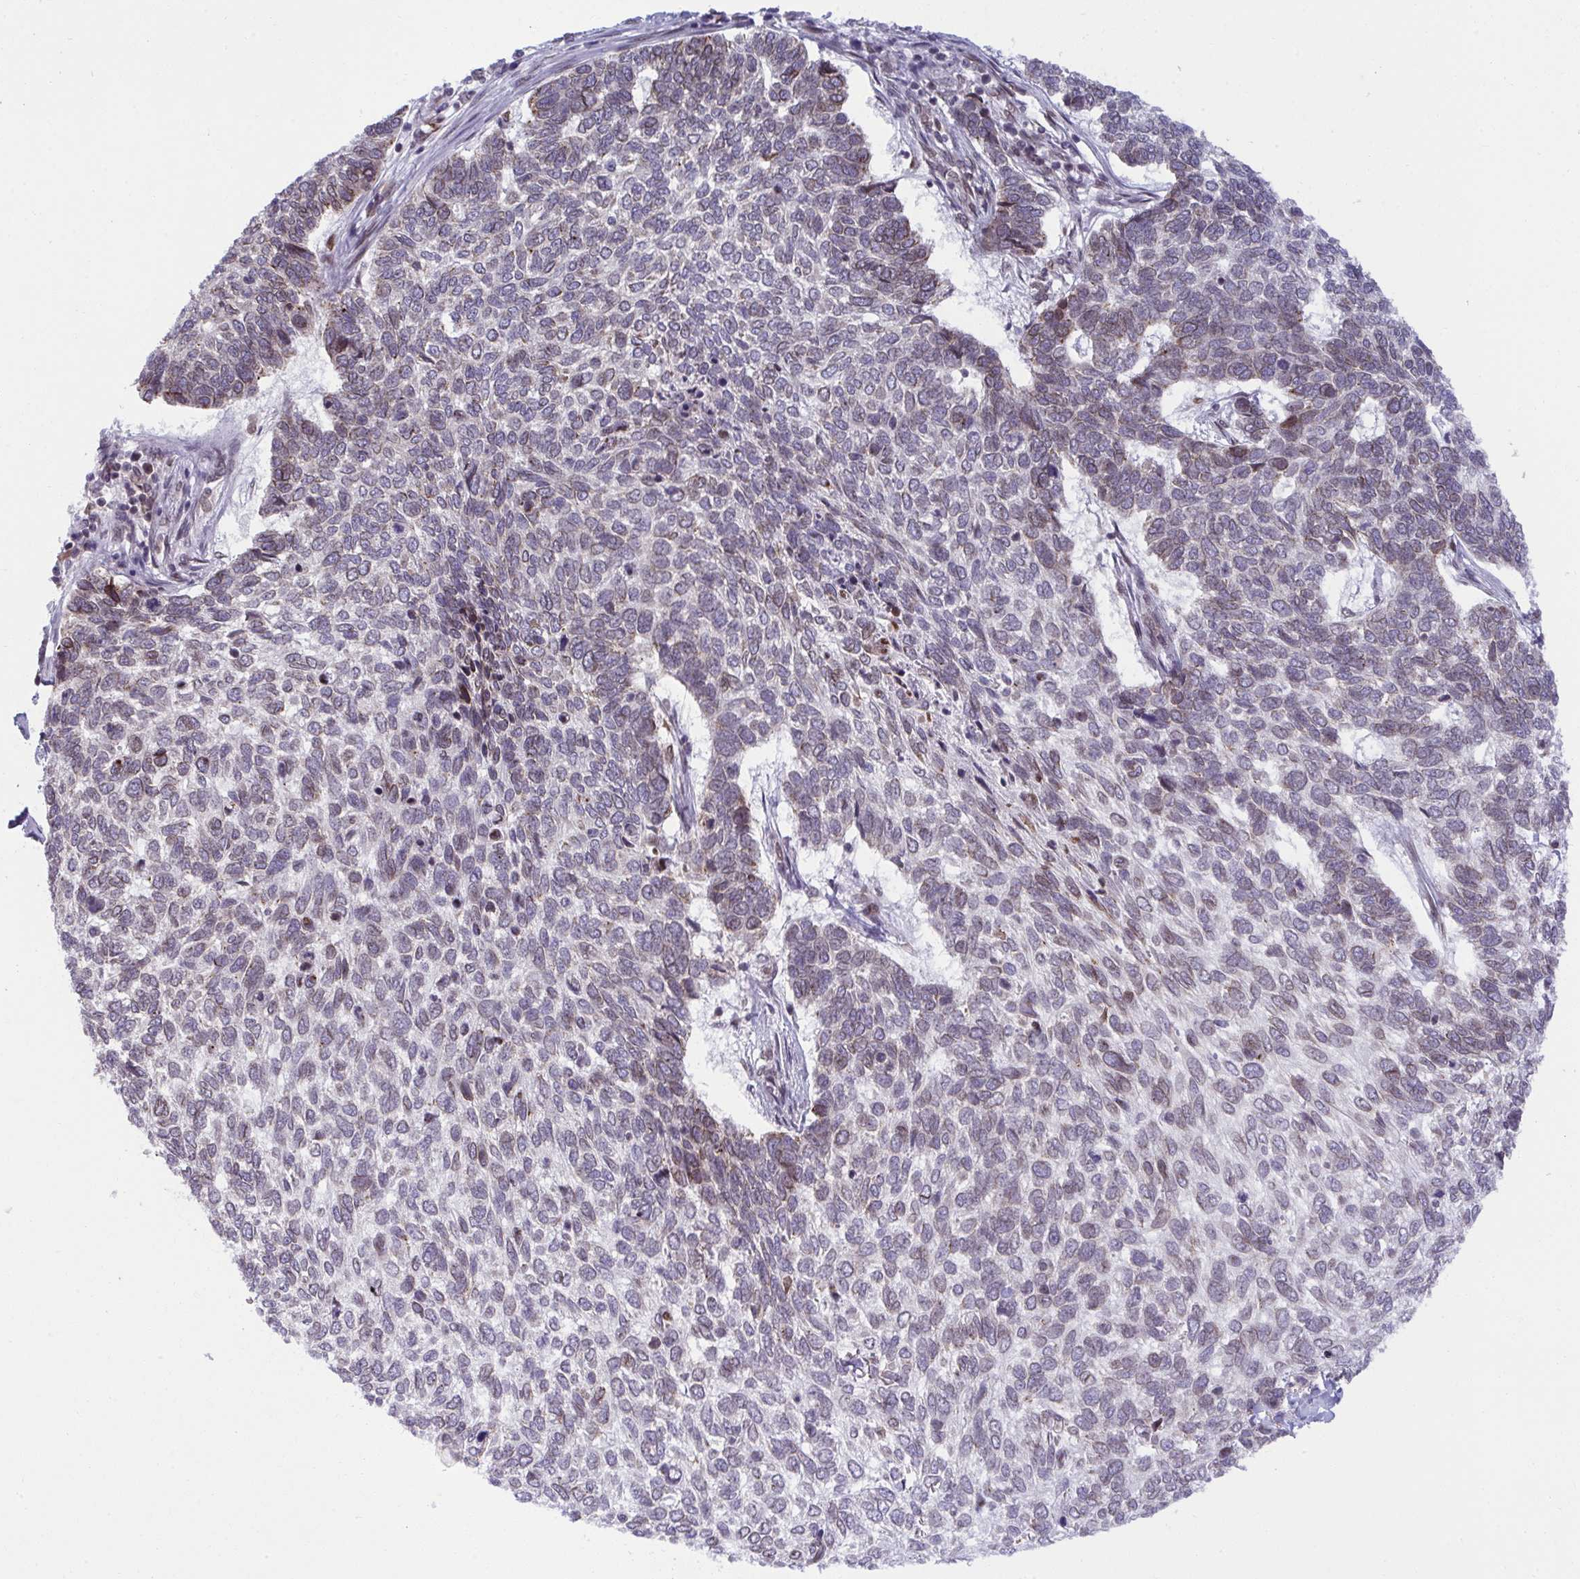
{"staining": {"intensity": "moderate", "quantity": "25%-75%", "location": "cytoplasmic/membranous,nuclear"}, "tissue": "skin cancer", "cell_type": "Tumor cells", "image_type": "cancer", "snomed": [{"axis": "morphology", "description": "Basal cell carcinoma"}, {"axis": "topography", "description": "Skin"}], "caption": "Immunohistochemistry (DAB) staining of human skin basal cell carcinoma reveals moderate cytoplasmic/membranous and nuclear protein positivity in about 25%-75% of tumor cells. (Brightfield microscopy of DAB IHC at high magnification).", "gene": "RANBP2", "patient": {"sex": "female", "age": 65}}